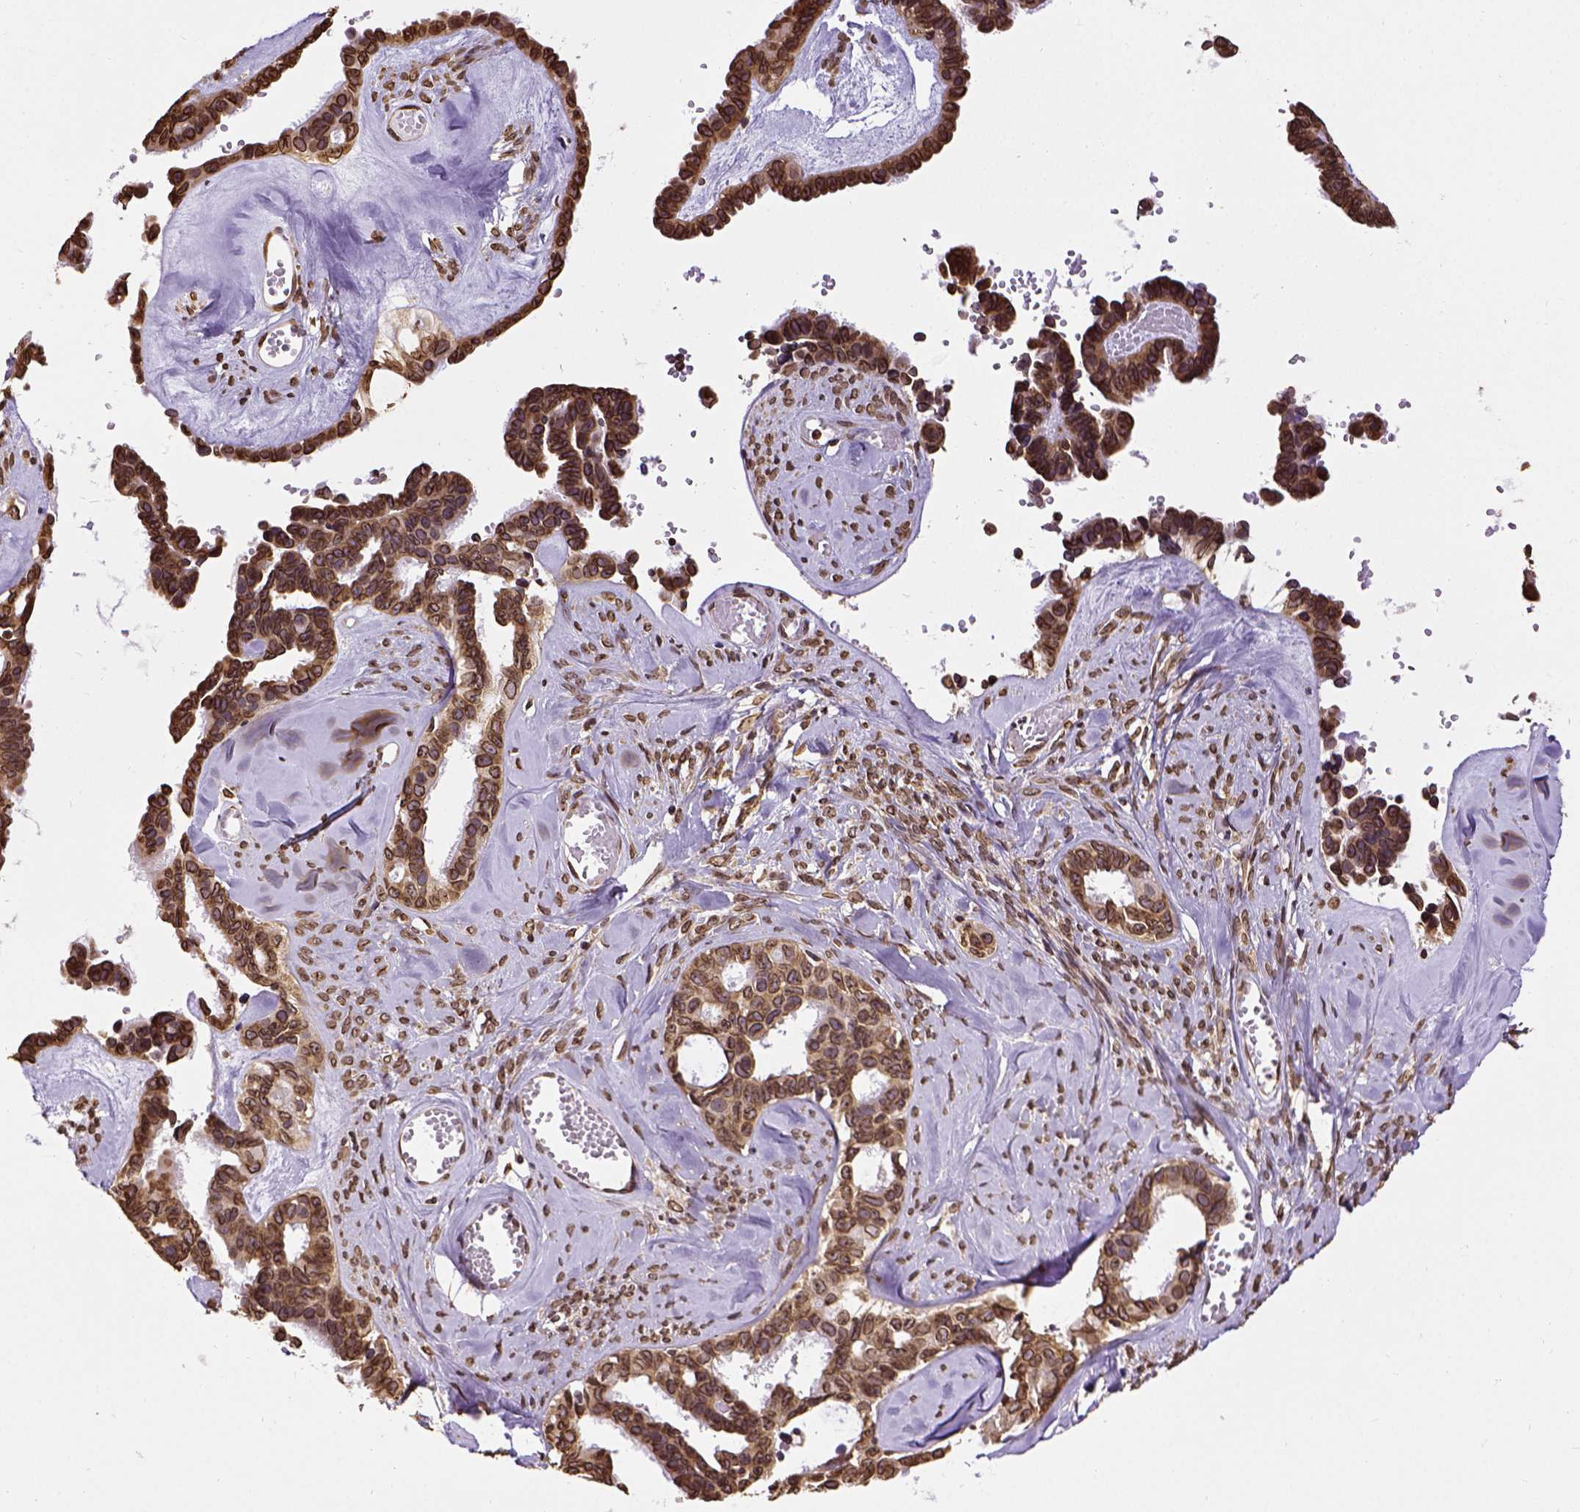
{"staining": {"intensity": "strong", "quantity": ">75%", "location": "cytoplasmic/membranous,nuclear"}, "tissue": "ovarian cancer", "cell_type": "Tumor cells", "image_type": "cancer", "snomed": [{"axis": "morphology", "description": "Cystadenocarcinoma, serous, NOS"}, {"axis": "topography", "description": "Ovary"}], "caption": "Brown immunohistochemical staining in human ovarian cancer demonstrates strong cytoplasmic/membranous and nuclear staining in approximately >75% of tumor cells.", "gene": "MTDH", "patient": {"sex": "female", "age": 69}}